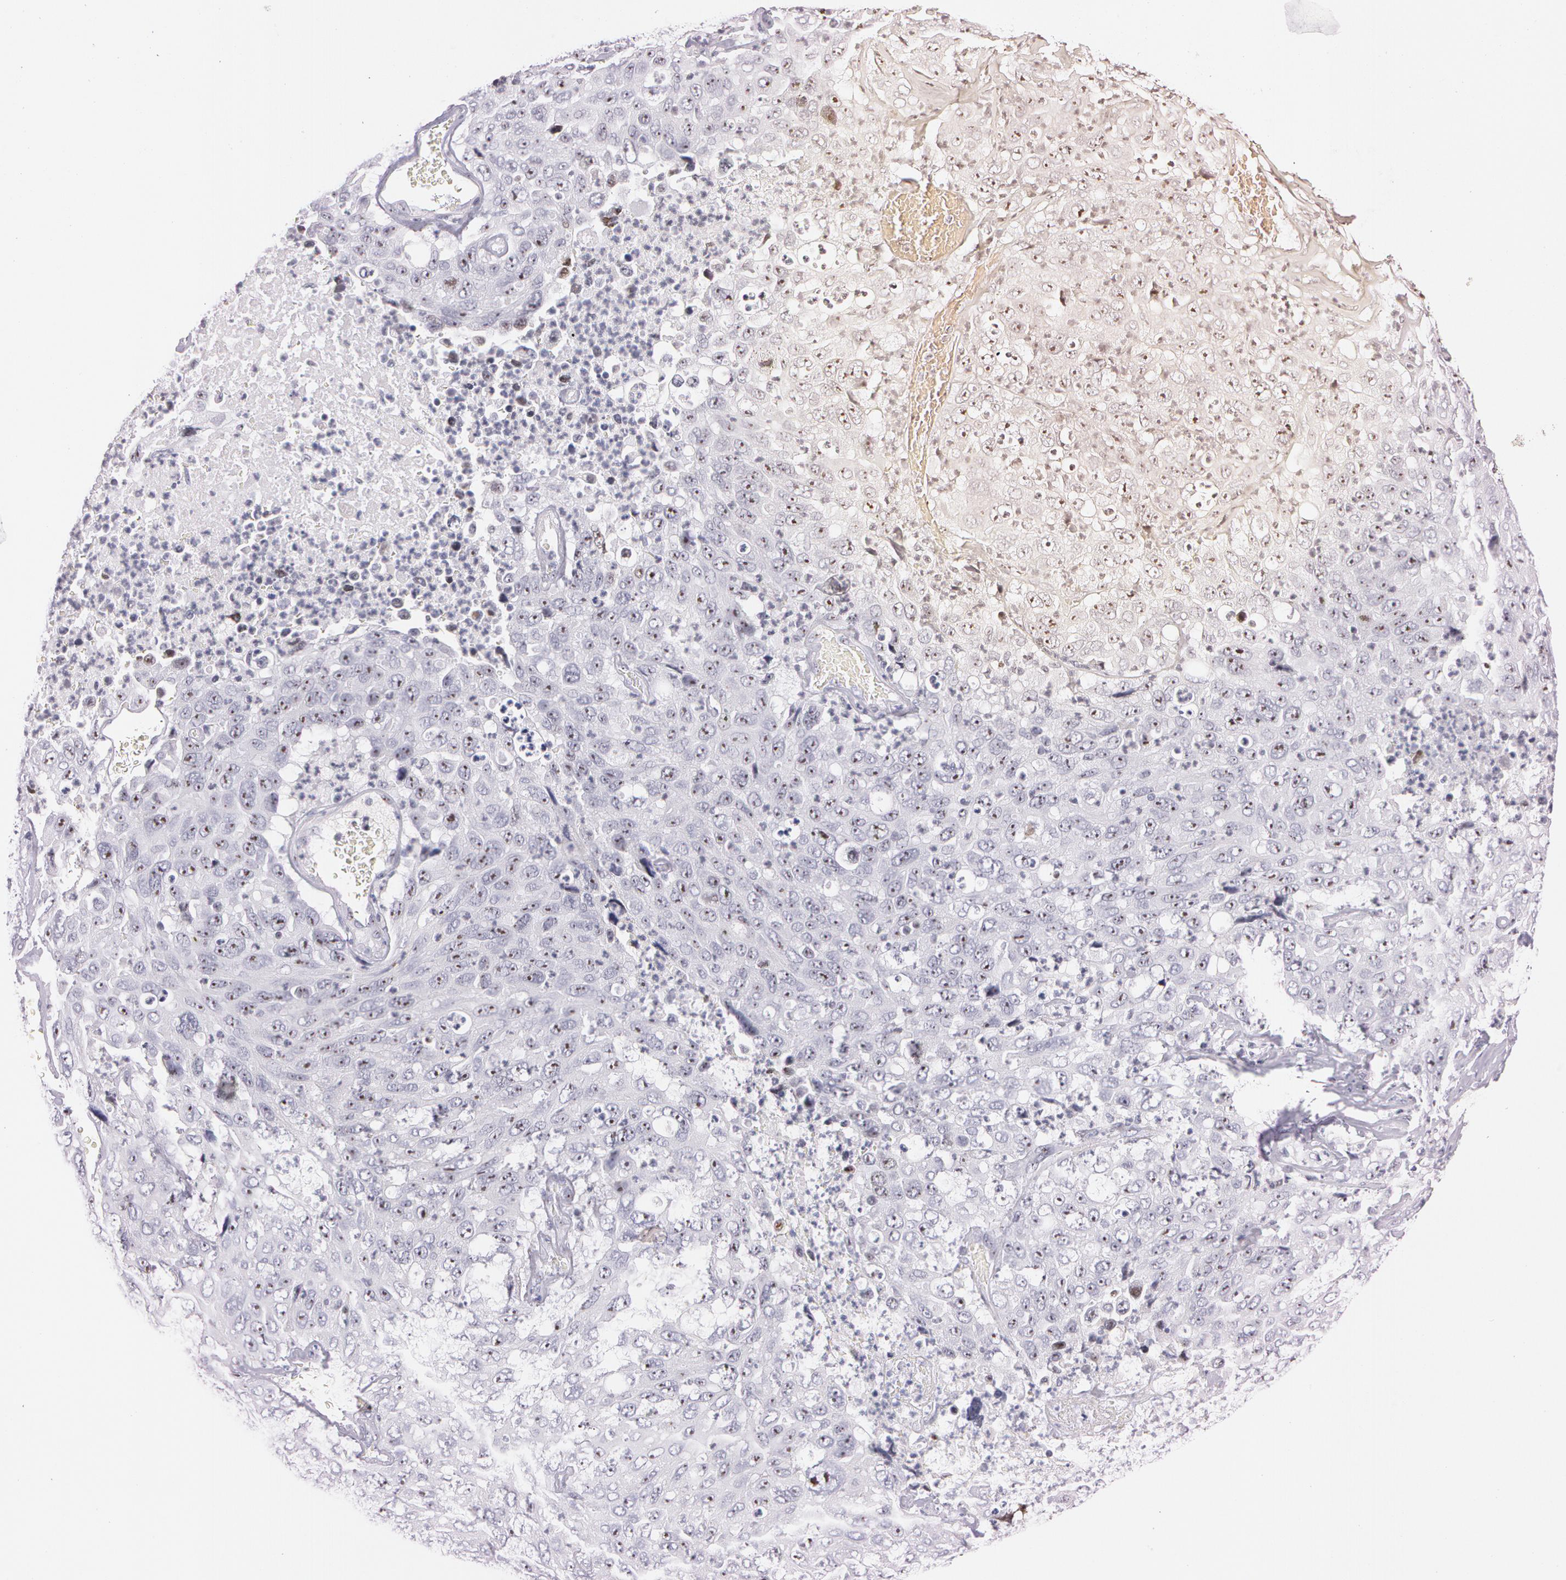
{"staining": {"intensity": "moderate", "quantity": ">75%", "location": "nuclear"}, "tissue": "lung cancer", "cell_type": "Tumor cells", "image_type": "cancer", "snomed": [{"axis": "morphology", "description": "Squamous cell carcinoma, NOS"}, {"axis": "topography", "description": "Lung"}], "caption": "Moderate nuclear expression is identified in approximately >75% of tumor cells in lung cancer (squamous cell carcinoma).", "gene": "FBL", "patient": {"sex": "male", "age": 64}}